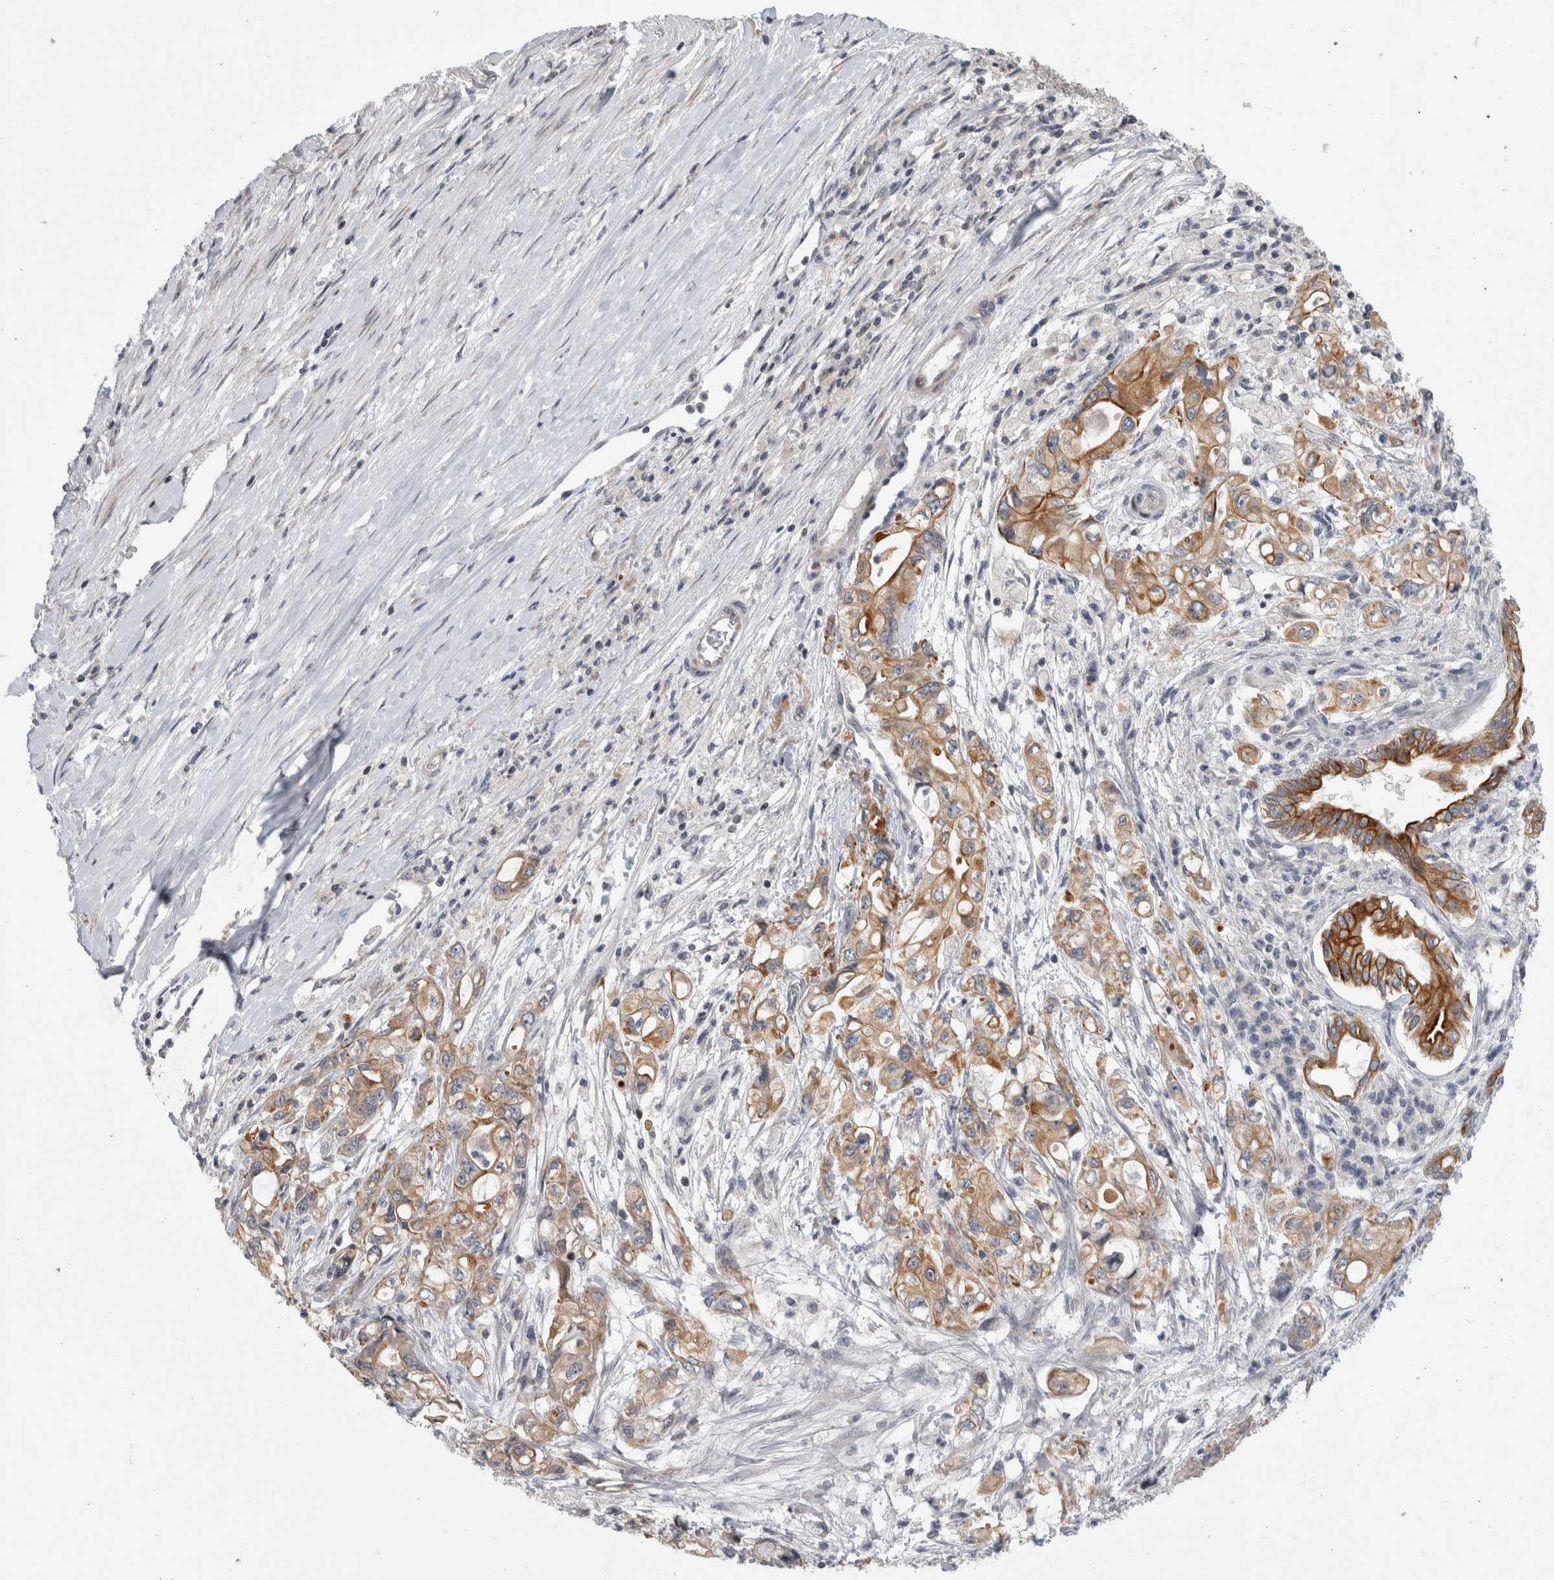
{"staining": {"intensity": "moderate", "quantity": "25%-75%", "location": "cytoplasmic/membranous"}, "tissue": "pancreatic cancer", "cell_type": "Tumor cells", "image_type": "cancer", "snomed": [{"axis": "morphology", "description": "Adenocarcinoma, NOS"}, {"axis": "topography", "description": "Pancreas"}], "caption": "Immunohistochemical staining of human pancreatic adenocarcinoma reveals medium levels of moderate cytoplasmic/membranous protein expression in approximately 25%-75% of tumor cells.", "gene": "UTP25", "patient": {"sex": "male", "age": 79}}